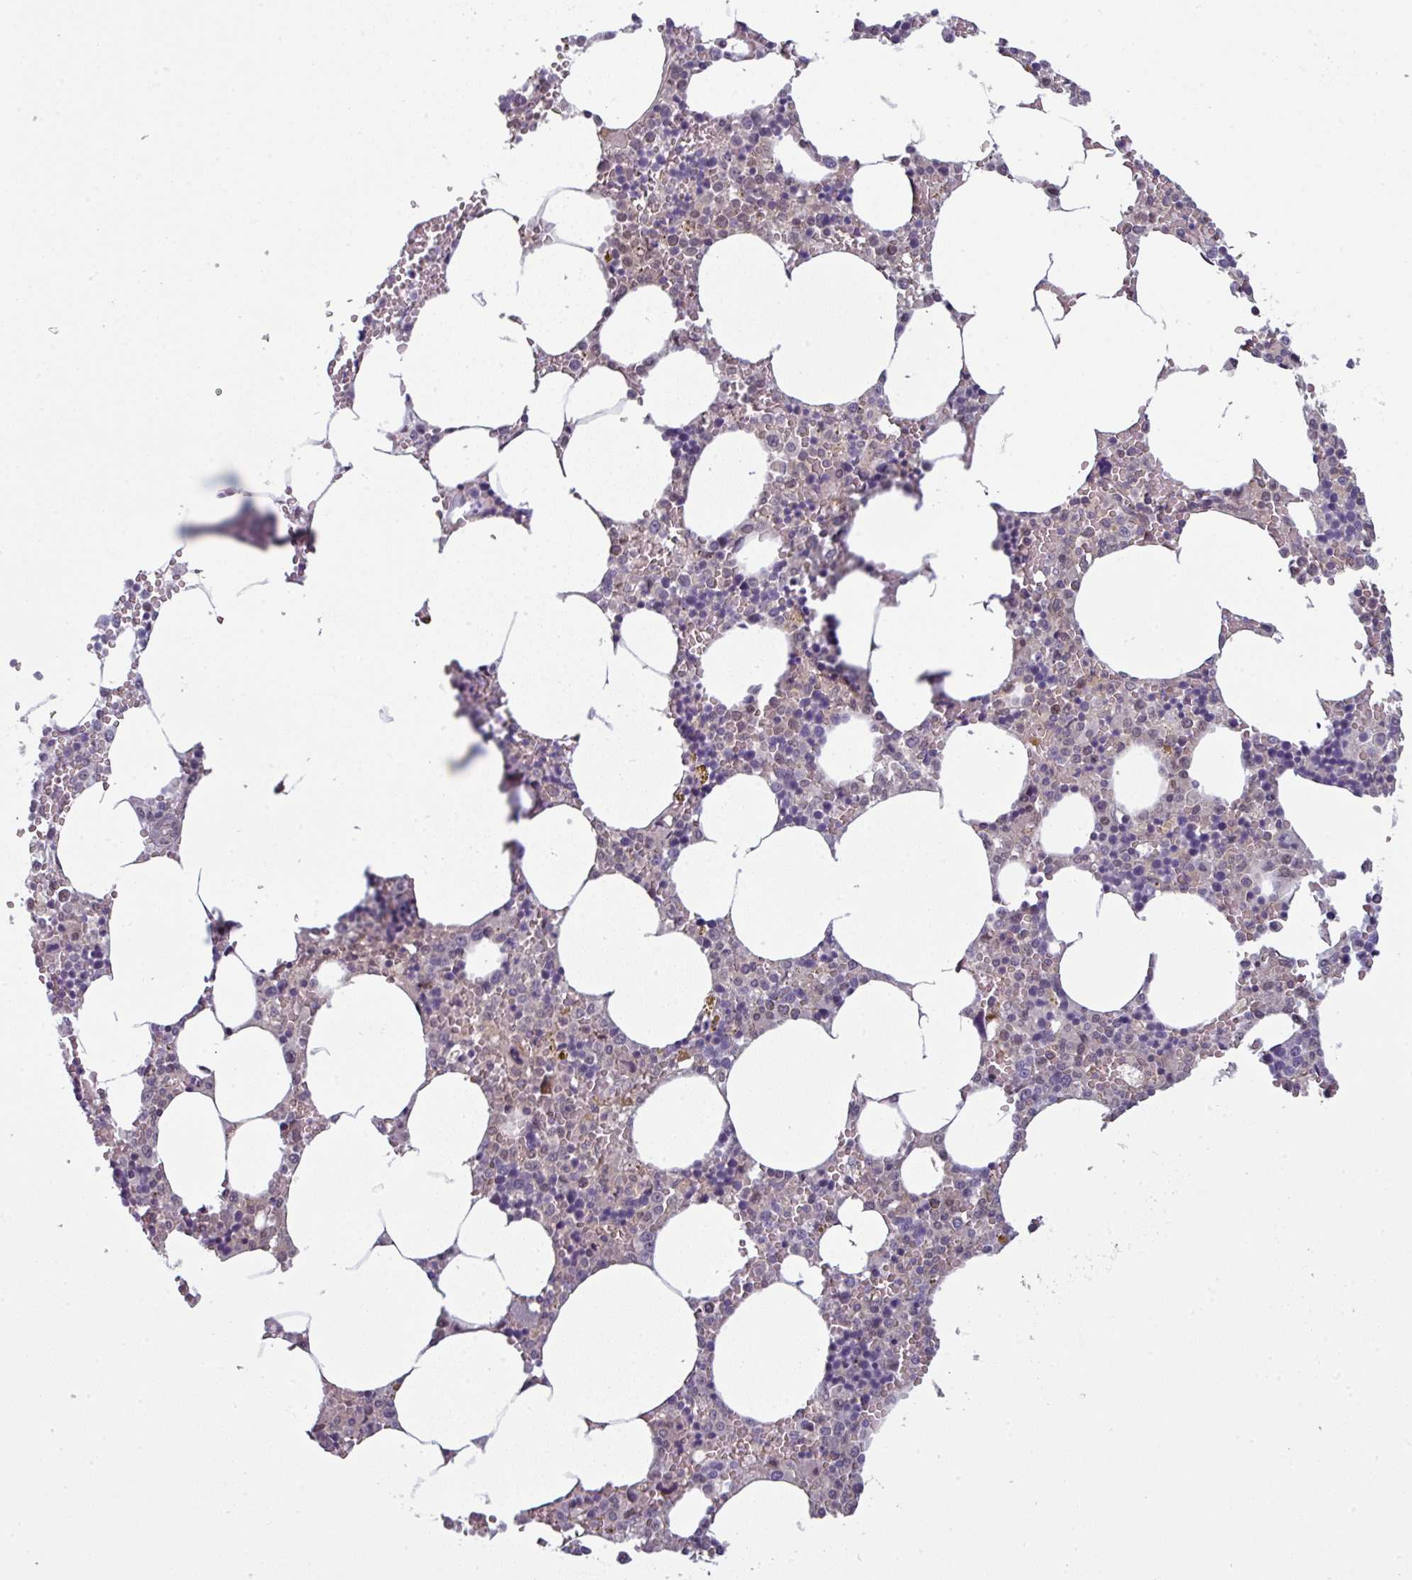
{"staining": {"intensity": "negative", "quantity": "none", "location": "none"}, "tissue": "bone marrow", "cell_type": "Hematopoietic cells", "image_type": "normal", "snomed": [{"axis": "morphology", "description": "Normal tissue, NOS"}, {"axis": "topography", "description": "Bone marrow"}], "caption": "Immunohistochemistry image of normal bone marrow: bone marrow stained with DAB shows no significant protein positivity in hematopoietic cells.", "gene": "PRAMEF12", "patient": {"sex": "male", "age": 70}}